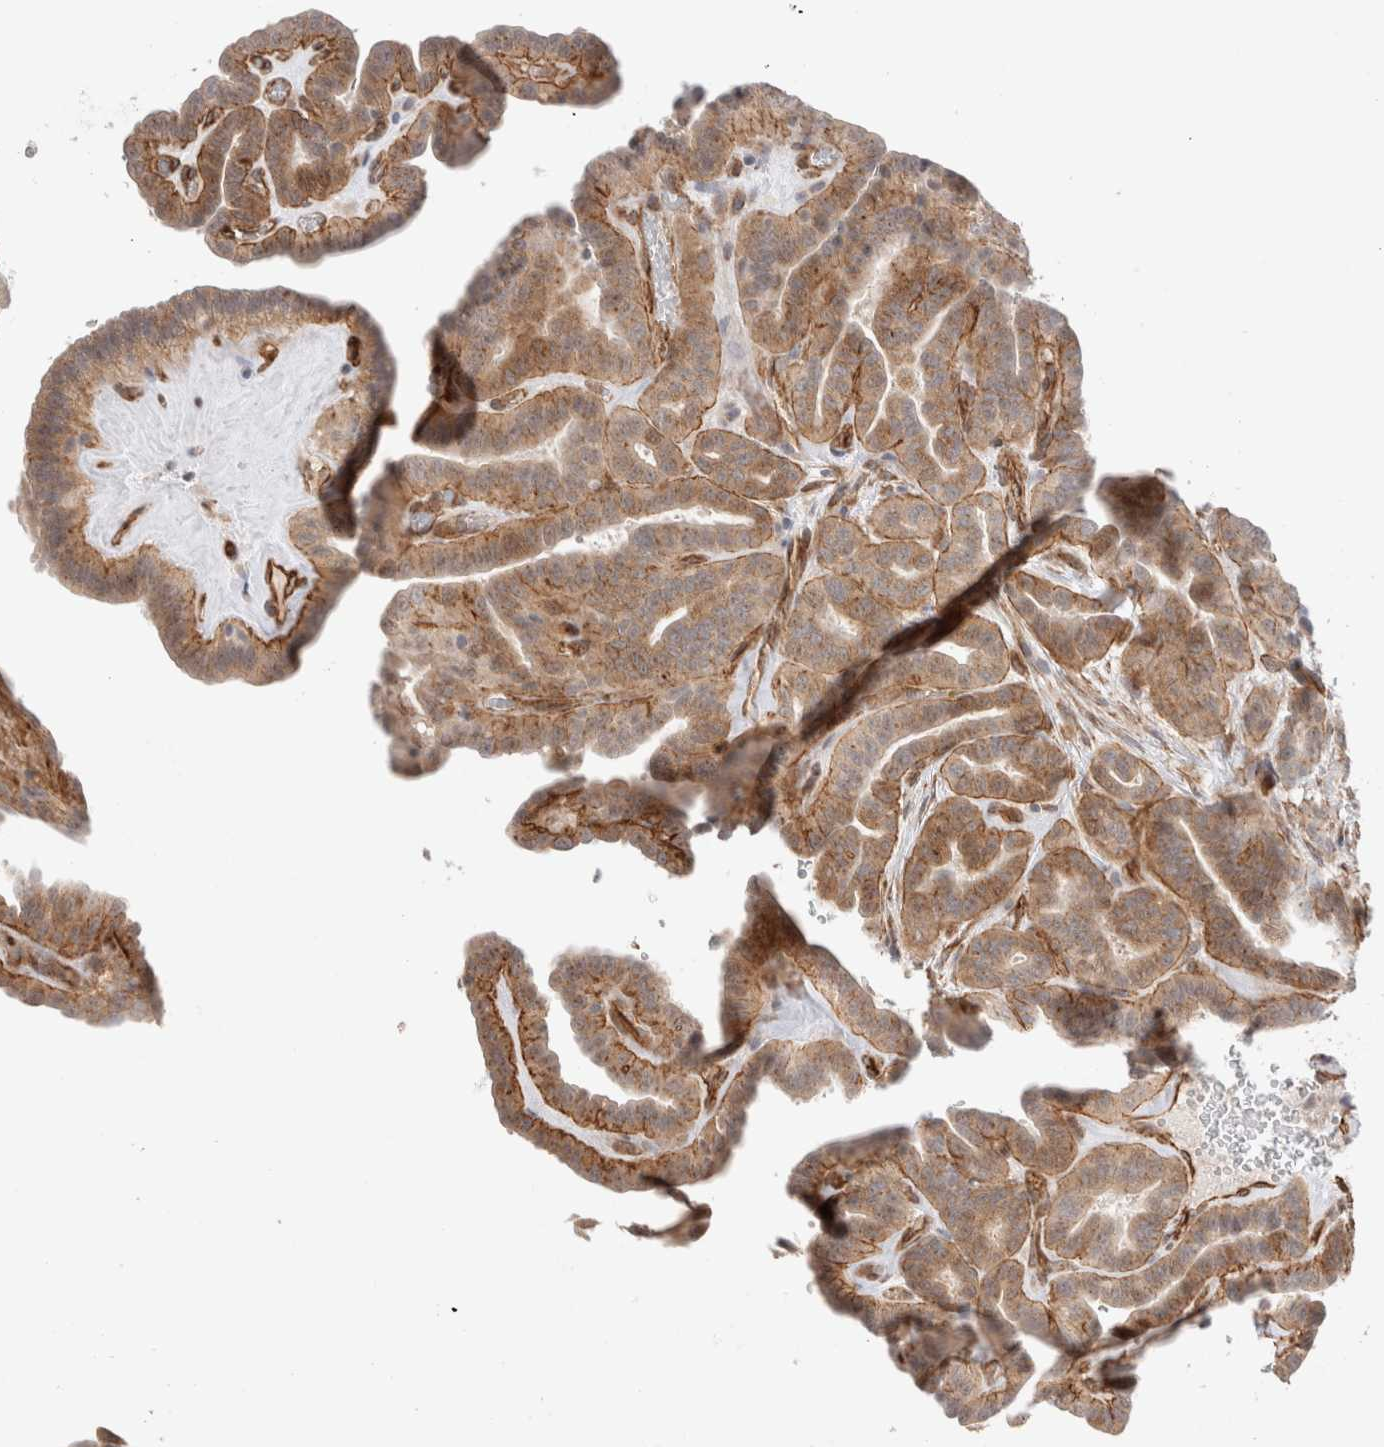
{"staining": {"intensity": "moderate", "quantity": "25%-75%", "location": "cytoplasmic/membranous"}, "tissue": "thyroid cancer", "cell_type": "Tumor cells", "image_type": "cancer", "snomed": [{"axis": "morphology", "description": "Papillary adenocarcinoma, NOS"}, {"axis": "topography", "description": "Thyroid gland"}], "caption": "High-magnification brightfield microscopy of thyroid cancer (papillary adenocarcinoma) stained with DAB (brown) and counterstained with hematoxylin (blue). tumor cells exhibit moderate cytoplasmic/membranous positivity is present in approximately25%-75% of cells. Ihc stains the protein of interest in brown and the nuclei are stained blue.", "gene": "CAAP1", "patient": {"sex": "male", "age": 77}}